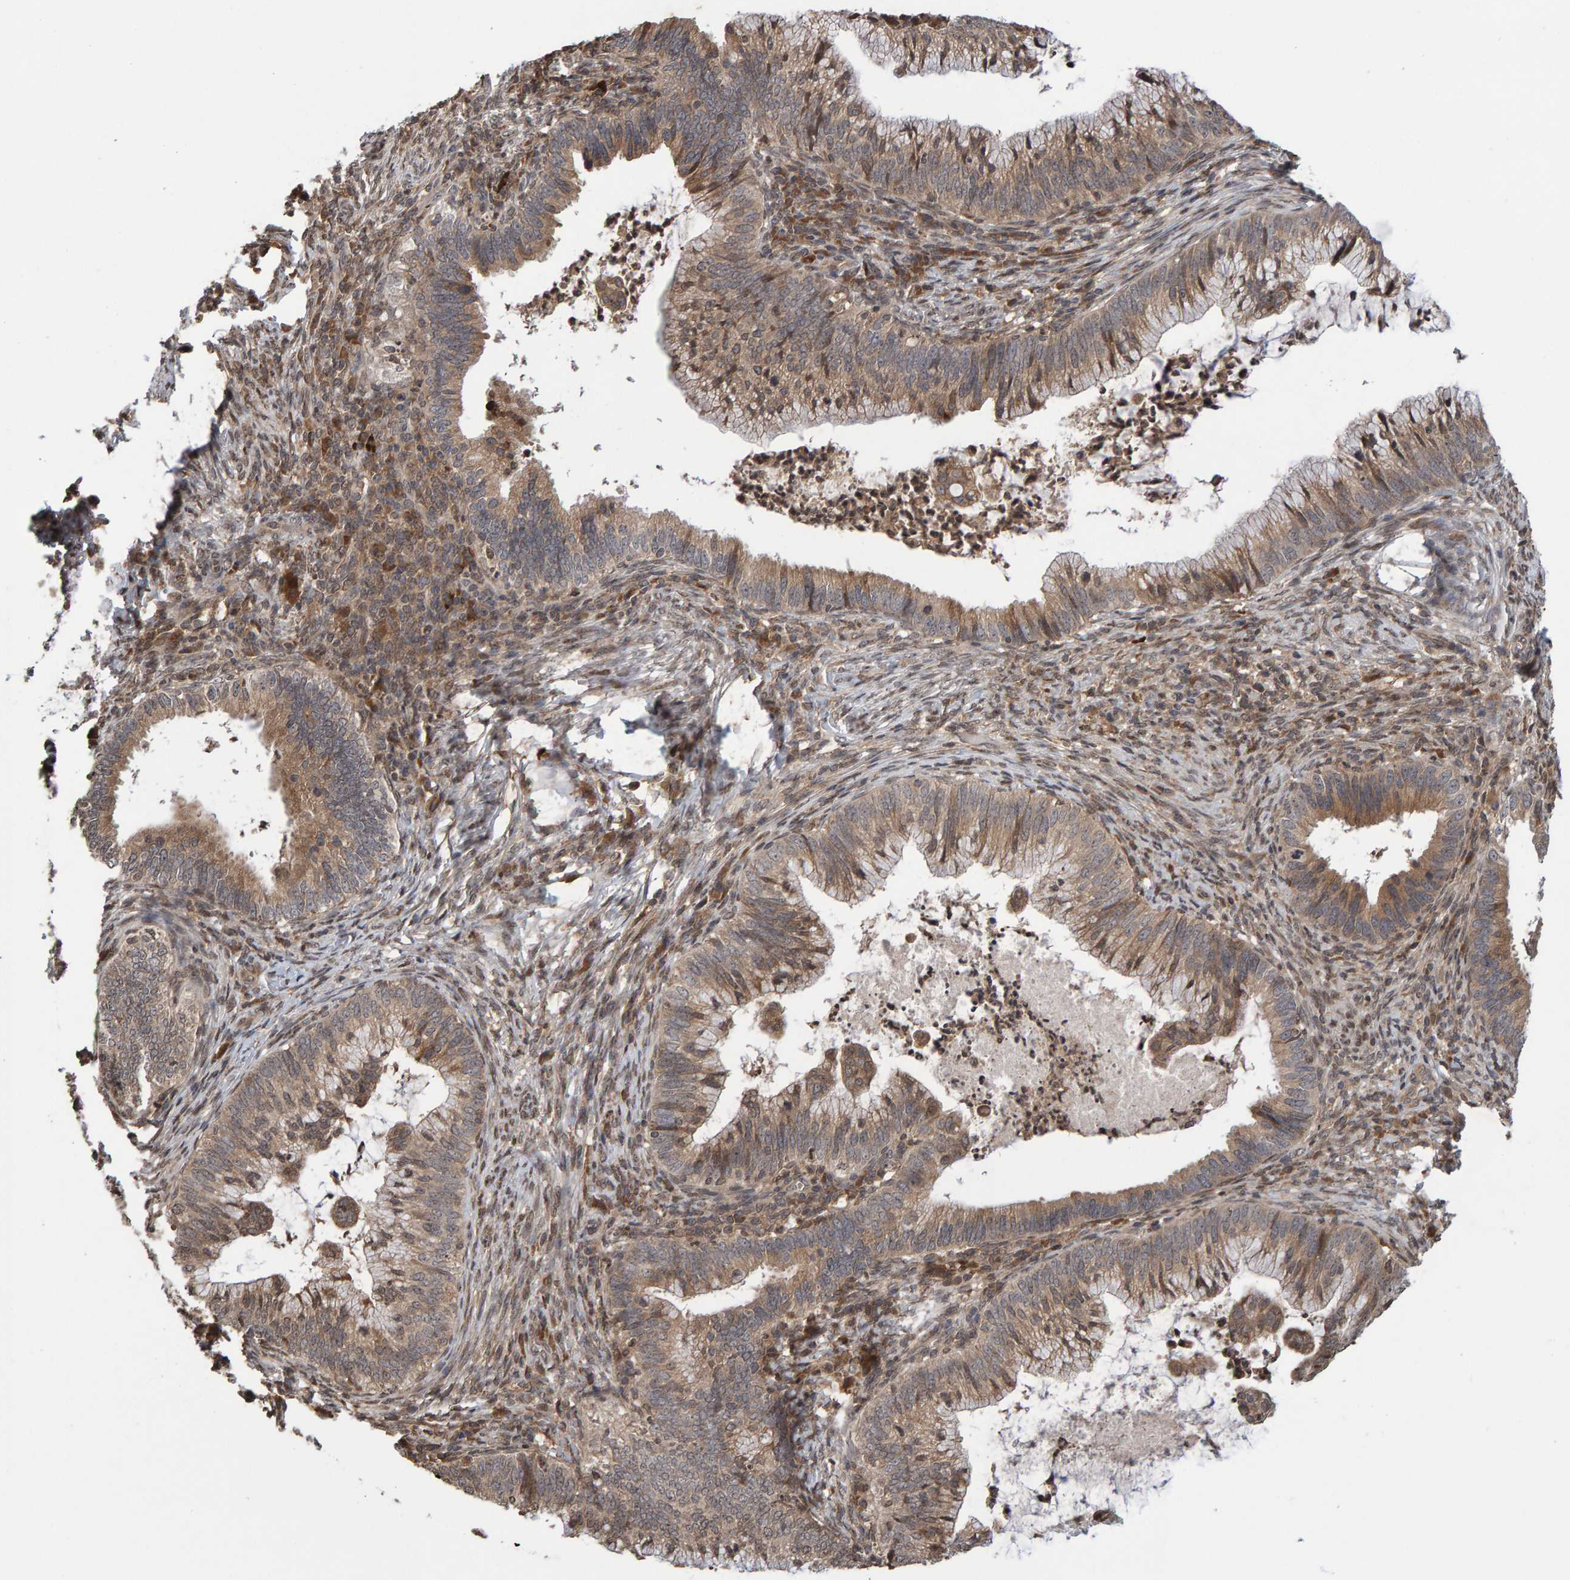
{"staining": {"intensity": "moderate", "quantity": ">75%", "location": "cytoplasmic/membranous"}, "tissue": "cervical cancer", "cell_type": "Tumor cells", "image_type": "cancer", "snomed": [{"axis": "morphology", "description": "Adenocarcinoma, NOS"}, {"axis": "topography", "description": "Cervix"}], "caption": "Moderate cytoplasmic/membranous protein positivity is seen in about >75% of tumor cells in cervical adenocarcinoma.", "gene": "GAB2", "patient": {"sex": "female", "age": 36}}